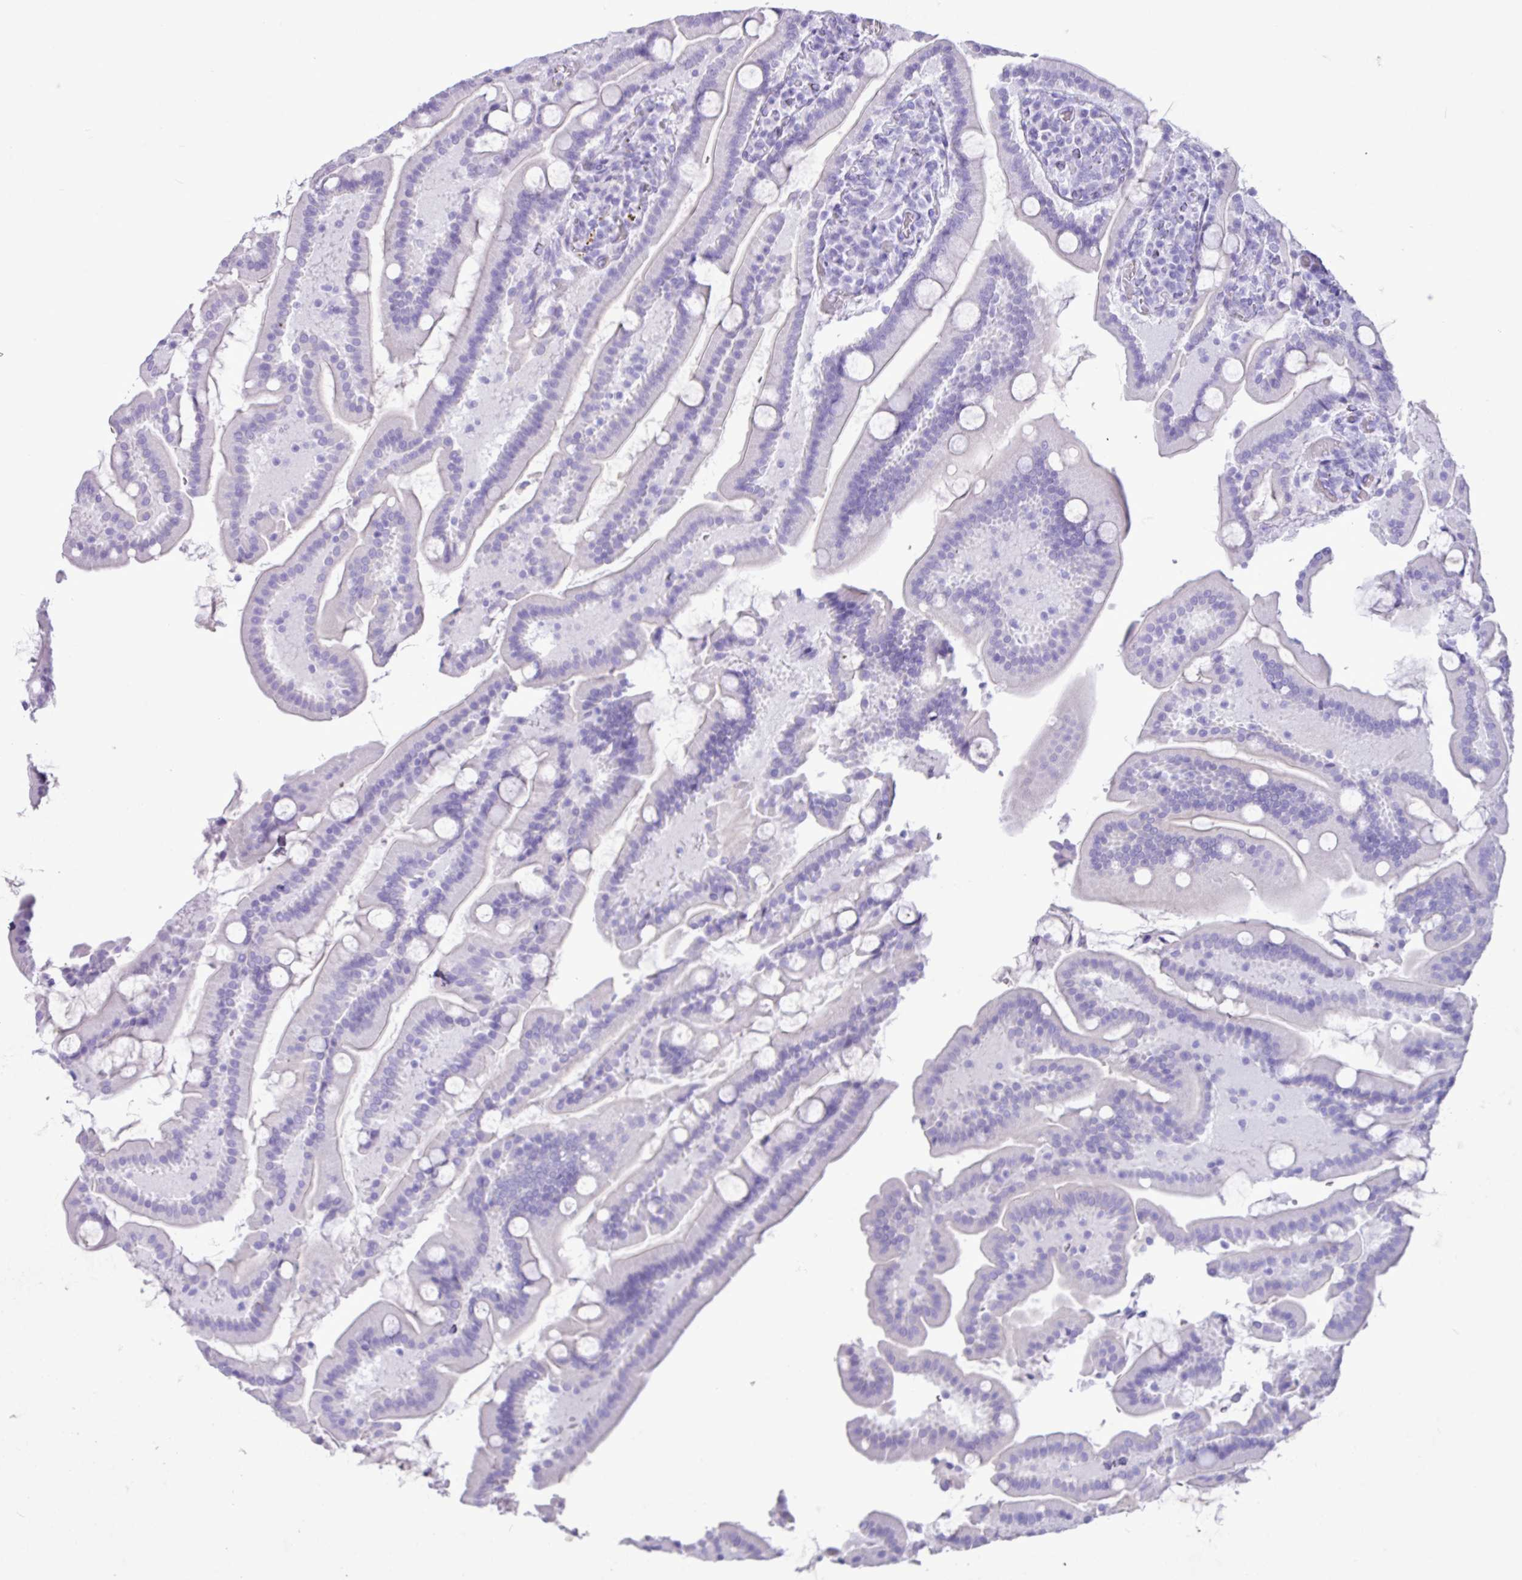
{"staining": {"intensity": "negative", "quantity": "none", "location": "none"}, "tissue": "duodenum", "cell_type": "Glandular cells", "image_type": "normal", "snomed": [{"axis": "morphology", "description": "Normal tissue, NOS"}, {"axis": "topography", "description": "Duodenum"}], "caption": "Glandular cells show no significant protein expression in normal duodenum. The staining is performed using DAB (3,3'-diaminobenzidine) brown chromogen with nuclei counter-stained in using hematoxylin.", "gene": "CKMT2", "patient": {"sex": "male", "age": 55}}